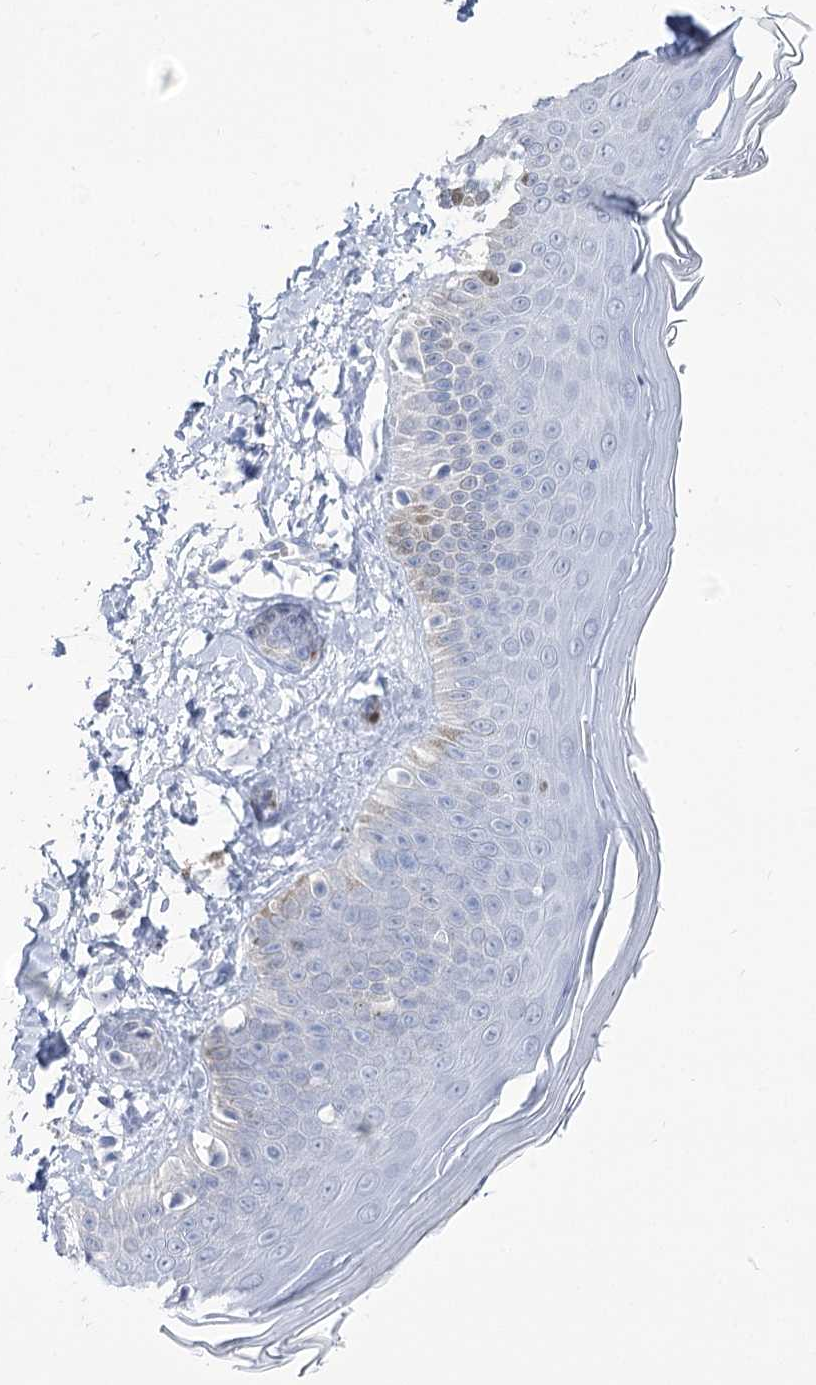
{"staining": {"intensity": "negative", "quantity": "none", "location": "none"}, "tissue": "skin", "cell_type": "Fibroblasts", "image_type": "normal", "snomed": [{"axis": "morphology", "description": "Normal tissue, NOS"}, {"axis": "topography", "description": "Skin"}], "caption": "Histopathology image shows no significant protein staining in fibroblasts of benign skin. The staining was performed using DAB to visualize the protein expression in brown, while the nuclei were stained in blue with hematoxylin (Magnification: 20x).", "gene": "UBA6", "patient": {"sex": "male", "age": 52}}